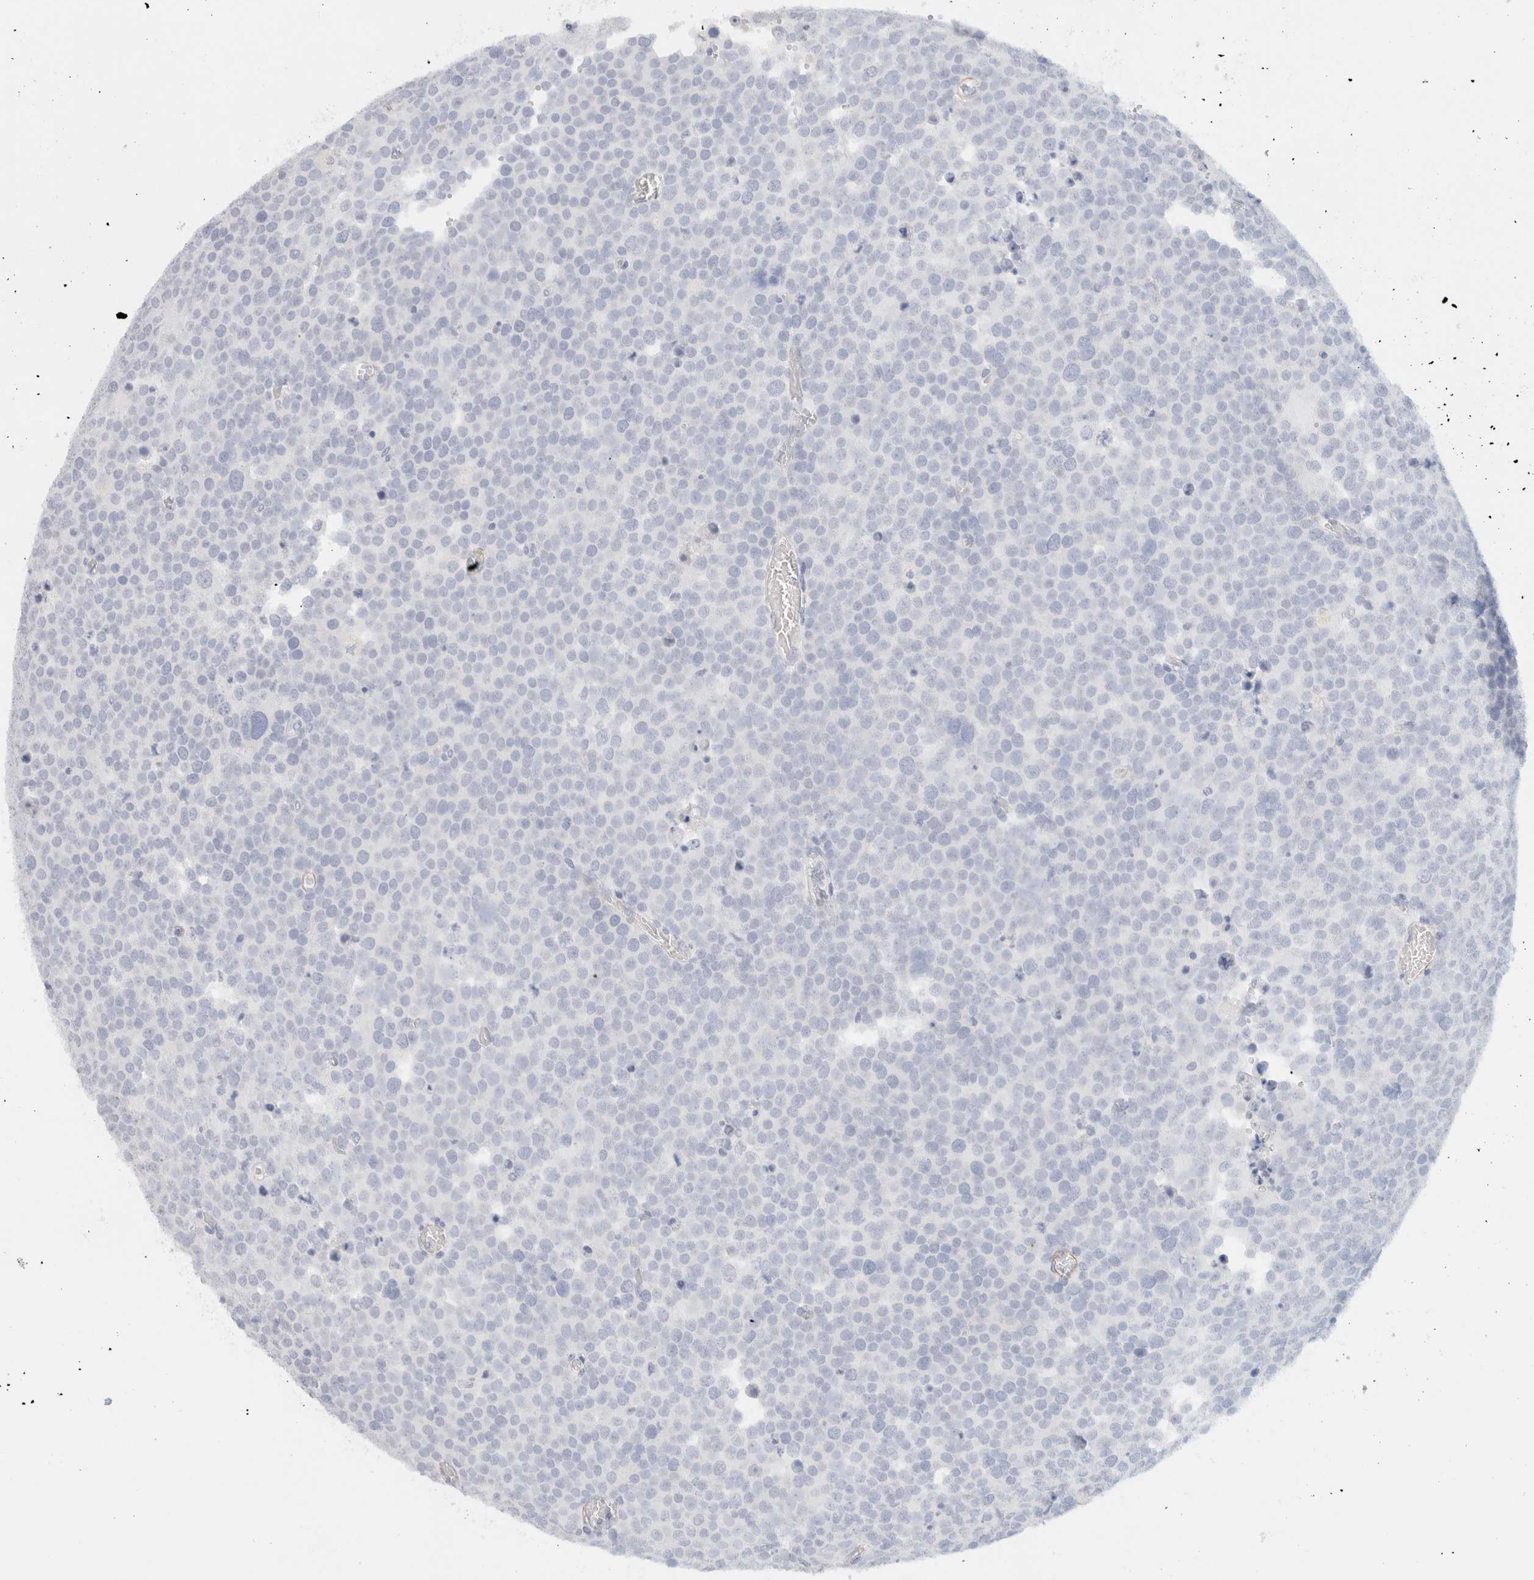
{"staining": {"intensity": "negative", "quantity": "none", "location": "none"}, "tissue": "testis cancer", "cell_type": "Tumor cells", "image_type": "cancer", "snomed": [{"axis": "morphology", "description": "Seminoma, NOS"}, {"axis": "topography", "description": "Testis"}], "caption": "High magnification brightfield microscopy of testis seminoma stained with DAB (3,3'-diaminobenzidine) (brown) and counterstained with hematoxylin (blue): tumor cells show no significant staining.", "gene": "AFMID", "patient": {"sex": "male", "age": 71}}